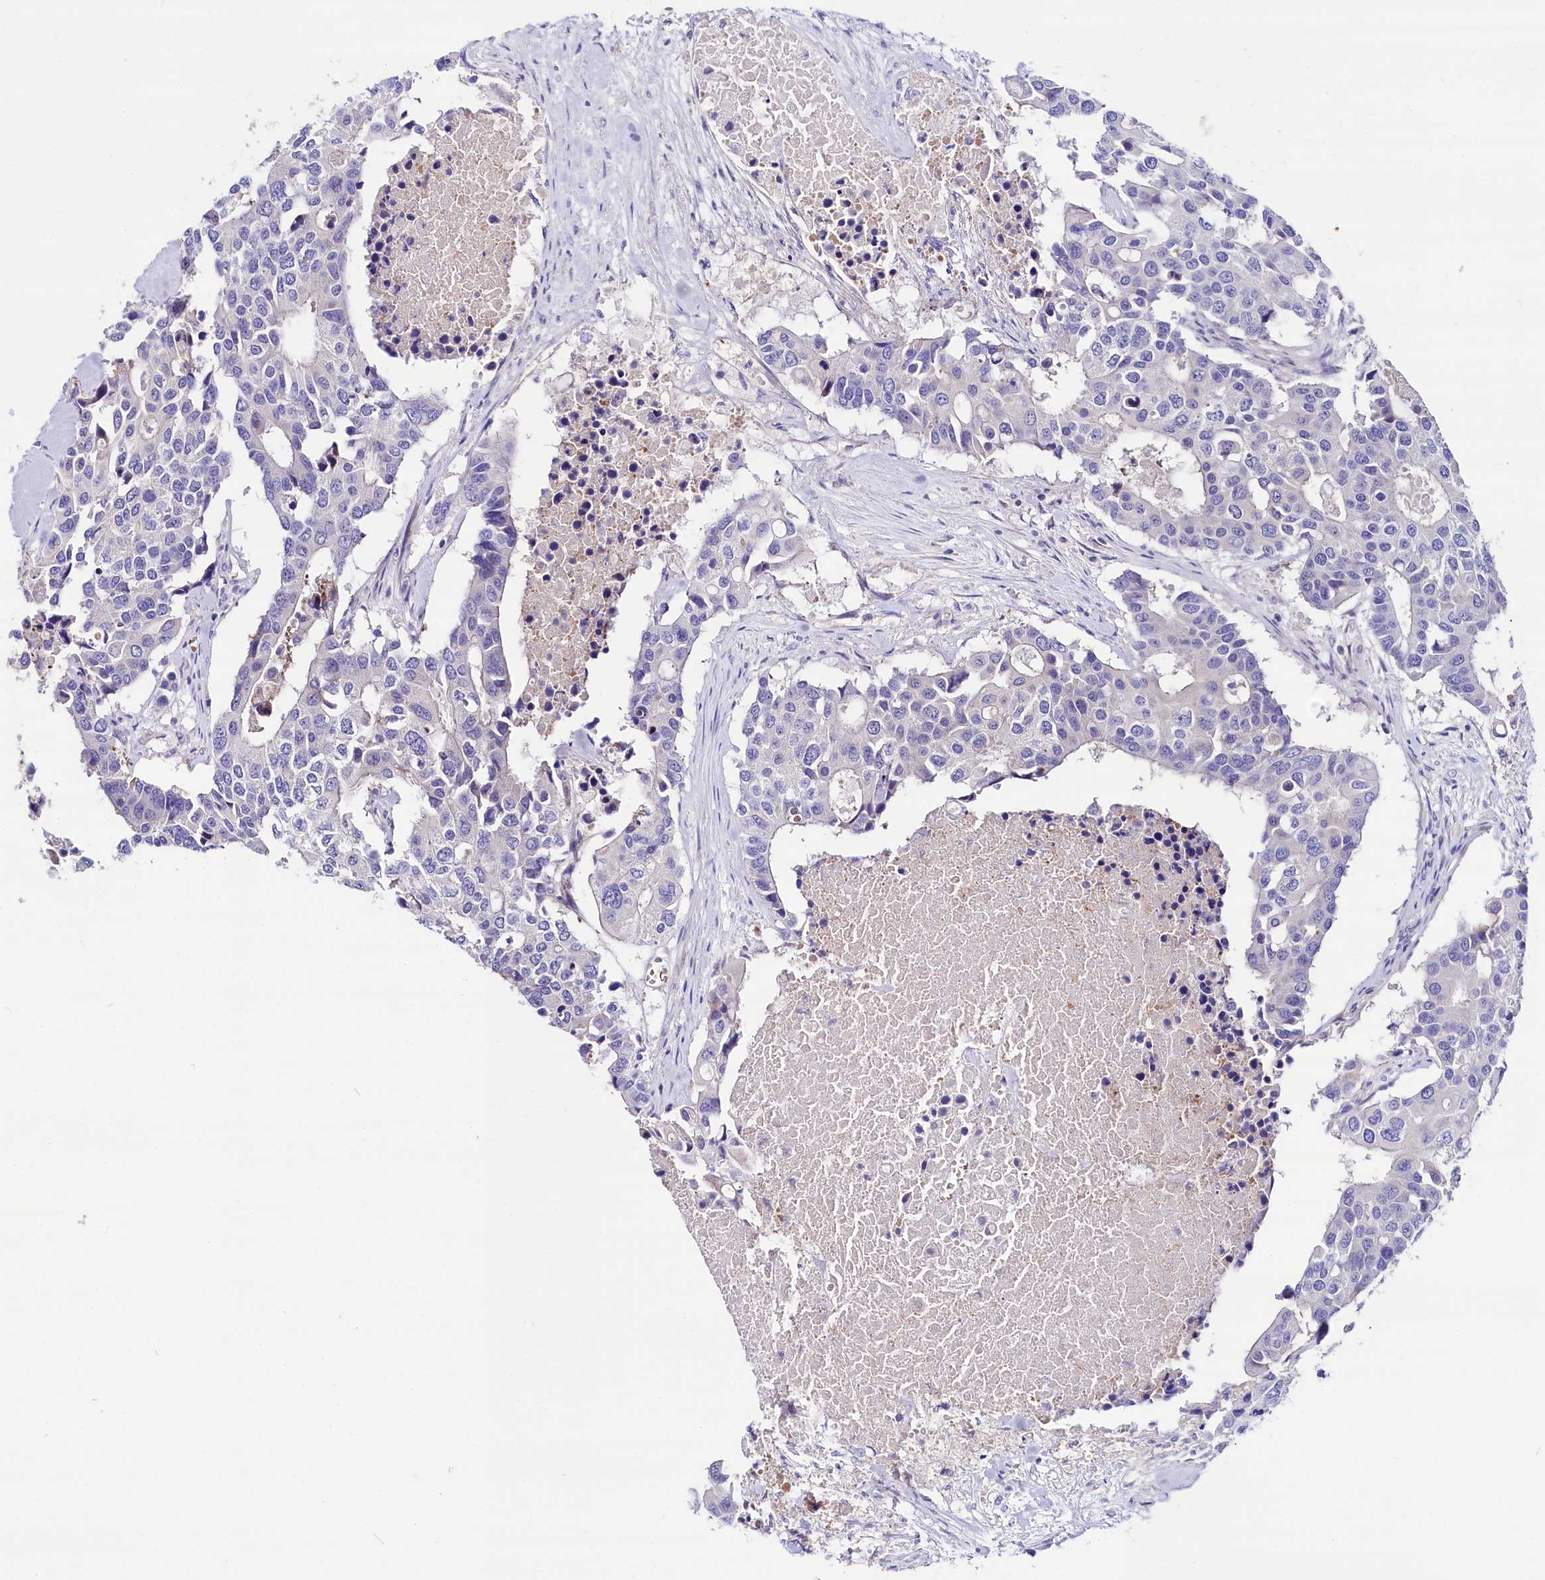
{"staining": {"intensity": "negative", "quantity": "none", "location": "none"}, "tissue": "colorectal cancer", "cell_type": "Tumor cells", "image_type": "cancer", "snomed": [{"axis": "morphology", "description": "Adenocarcinoma, NOS"}, {"axis": "topography", "description": "Colon"}], "caption": "This is a photomicrograph of immunohistochemistry staining of colorectal cancer, which shows no staining in tumor cells.", "gene": "ABHD5", "patient": {"sex": "male", "age": 77}}